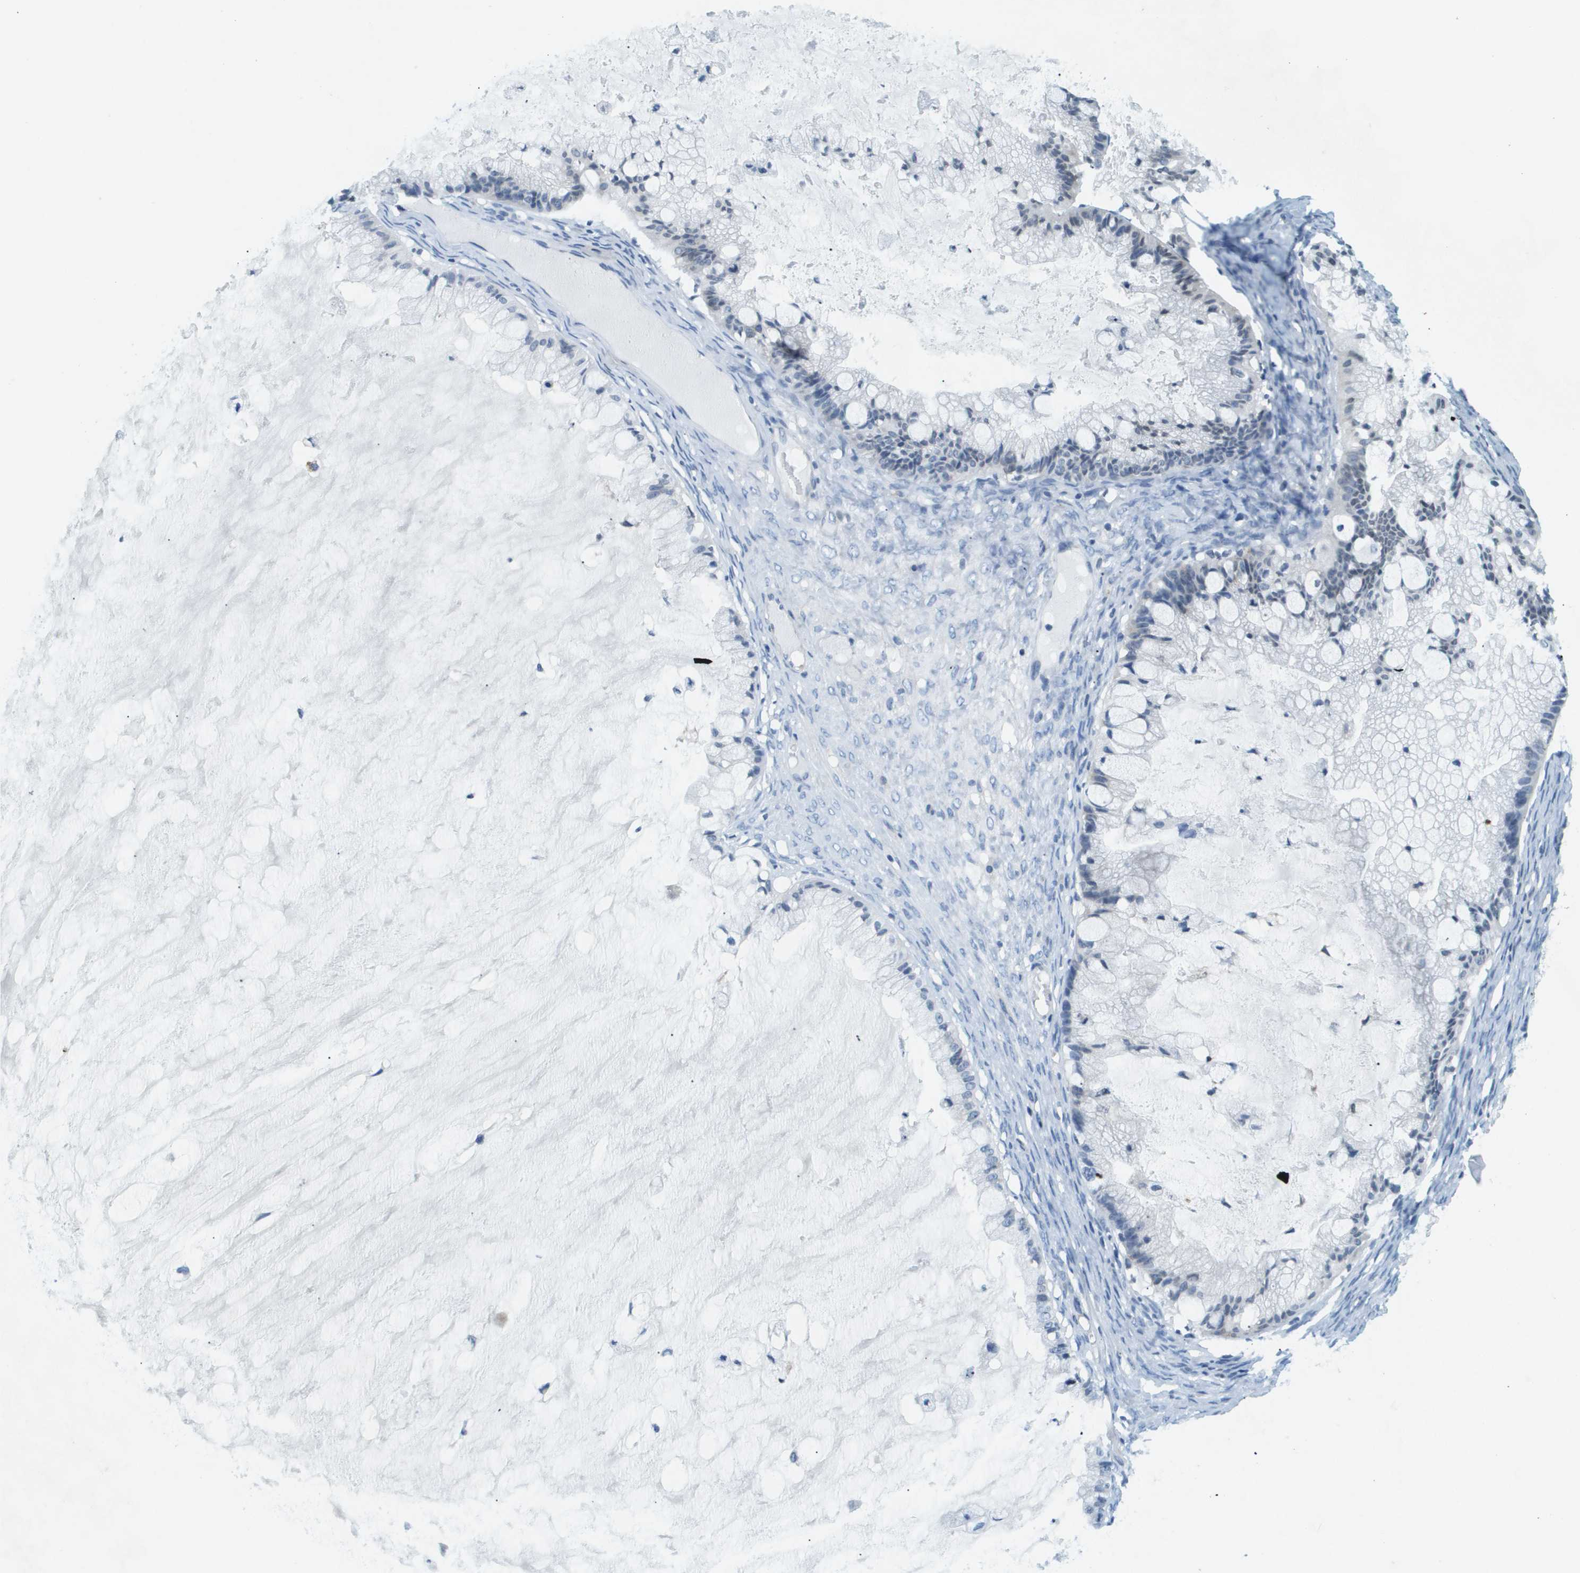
{"staining": {"intensity": "negative", "quantity": "none", "location": "none"}, "tissue": "ovarian cancer", "cell_type": "Tumor cells", "image_type": "cancer", "snomed": [{"axis": "morphology", "description": "Cystadenocarcinoma, mucinous, NOS"}, {"axis": "topography", "description": "Ovary"}], "caption": "Mucinous cystadenocarcinoma (ovarian) was stained to show a protein in brown. There is no significant staining in tumor cells.", "gene": "UVRAG", "patient": {"sex": "female", "age": 57}}